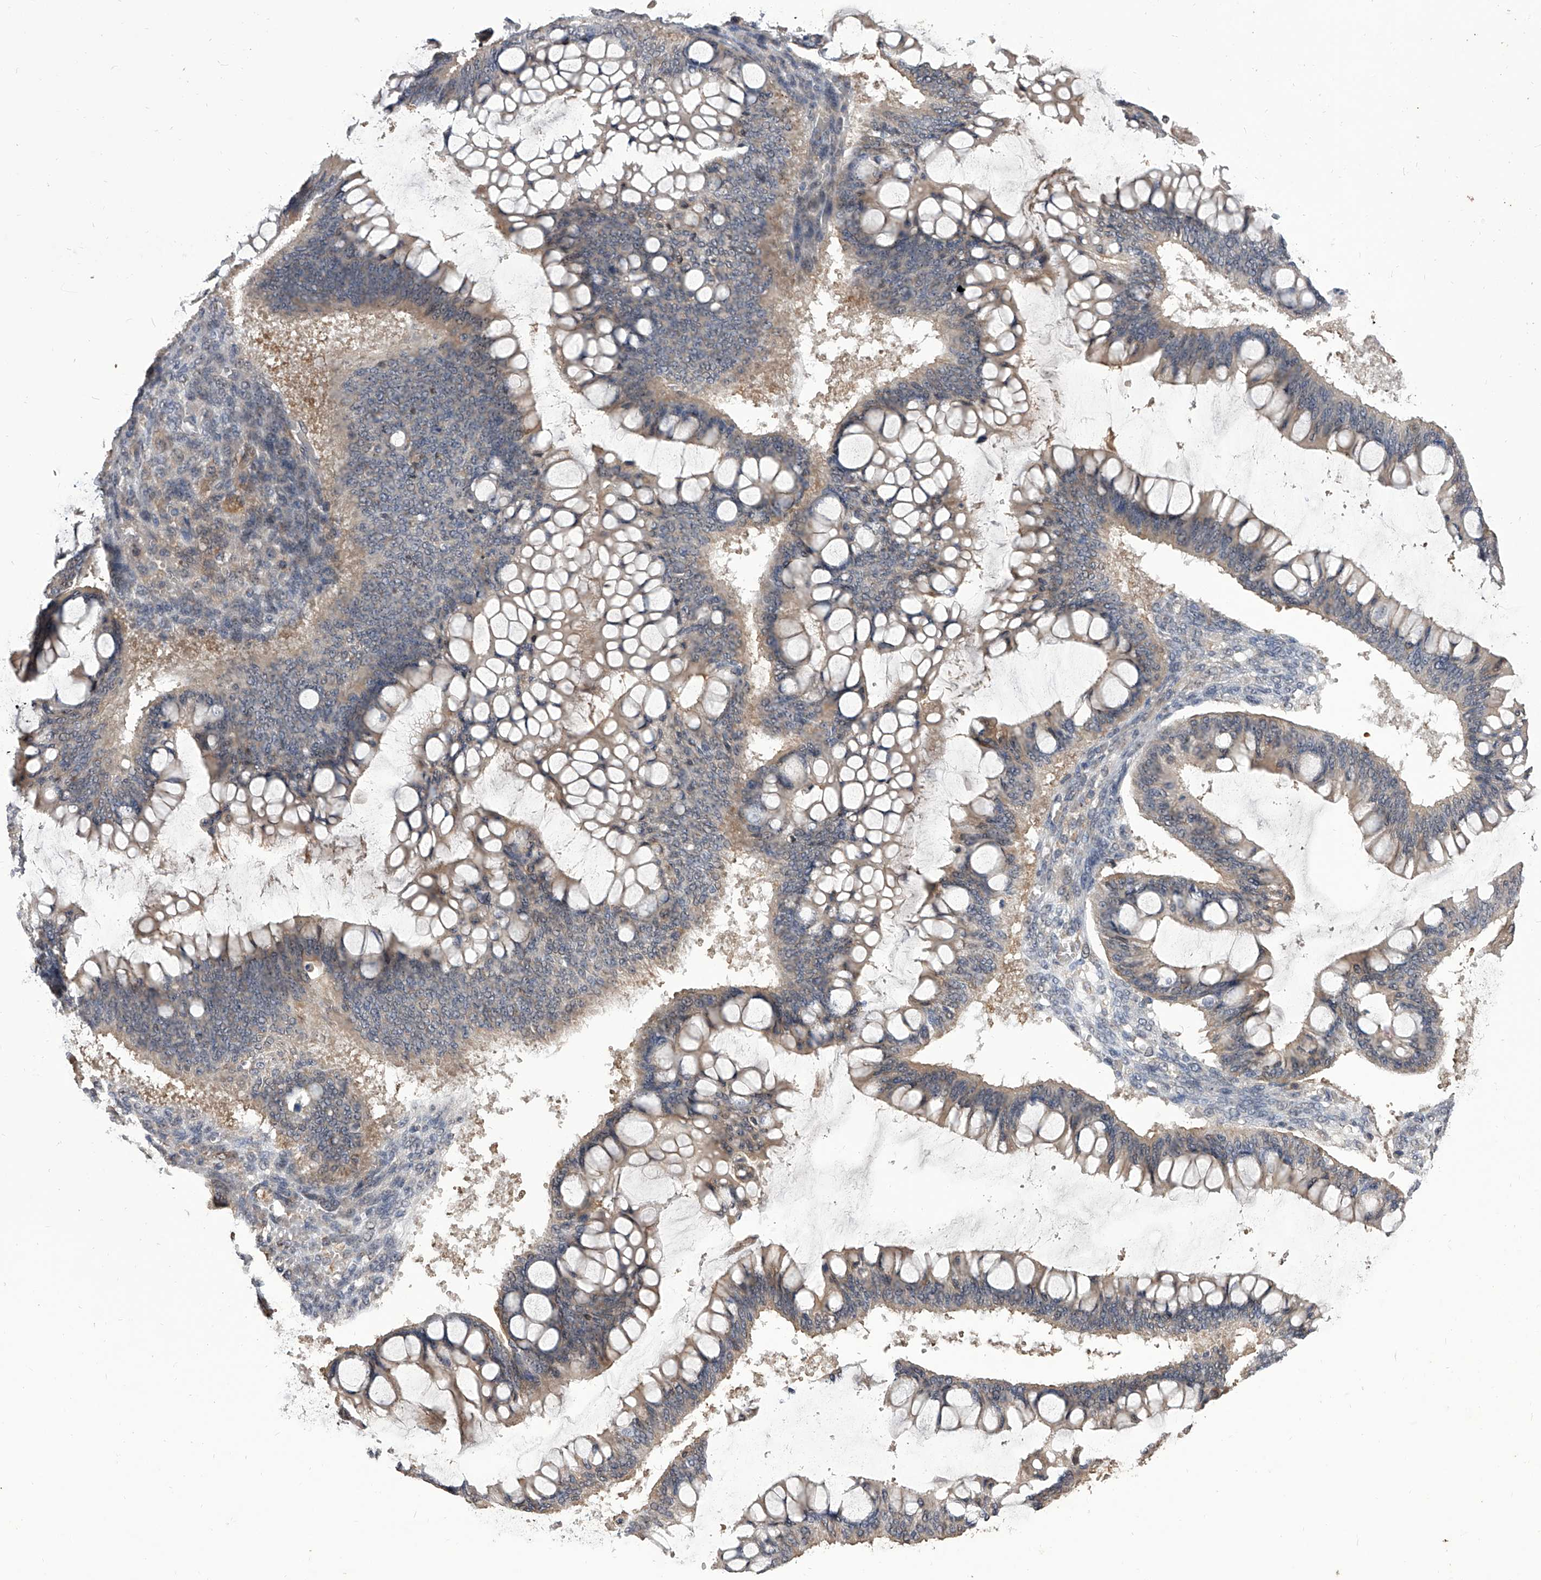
{"staining": {"intensity": "weak", "quantity": "25%-75%", "location": "cytoplasmic/membranous"}, "tissue": "ovarian cancer", "cell_type": "Tumor cells", "image_type": "cancer", "snomed": [{"axis": "morphology", "description": "Cystadenocarcinoma, mucinous, NOS"}, {"axis": "topography", "description": "Ovary"}], "caption": "DAB (3,3'-diaminobenzidine) immunohistochemical staining of ovarian cancer (mucinous cystadenocarcinoma) exhibits weak cytoplasmic/membranous protein positivity in about 25%-75% of tumor cells.", "gene": "CFAP410", "patient": {"sex": "female", "age": 73}}